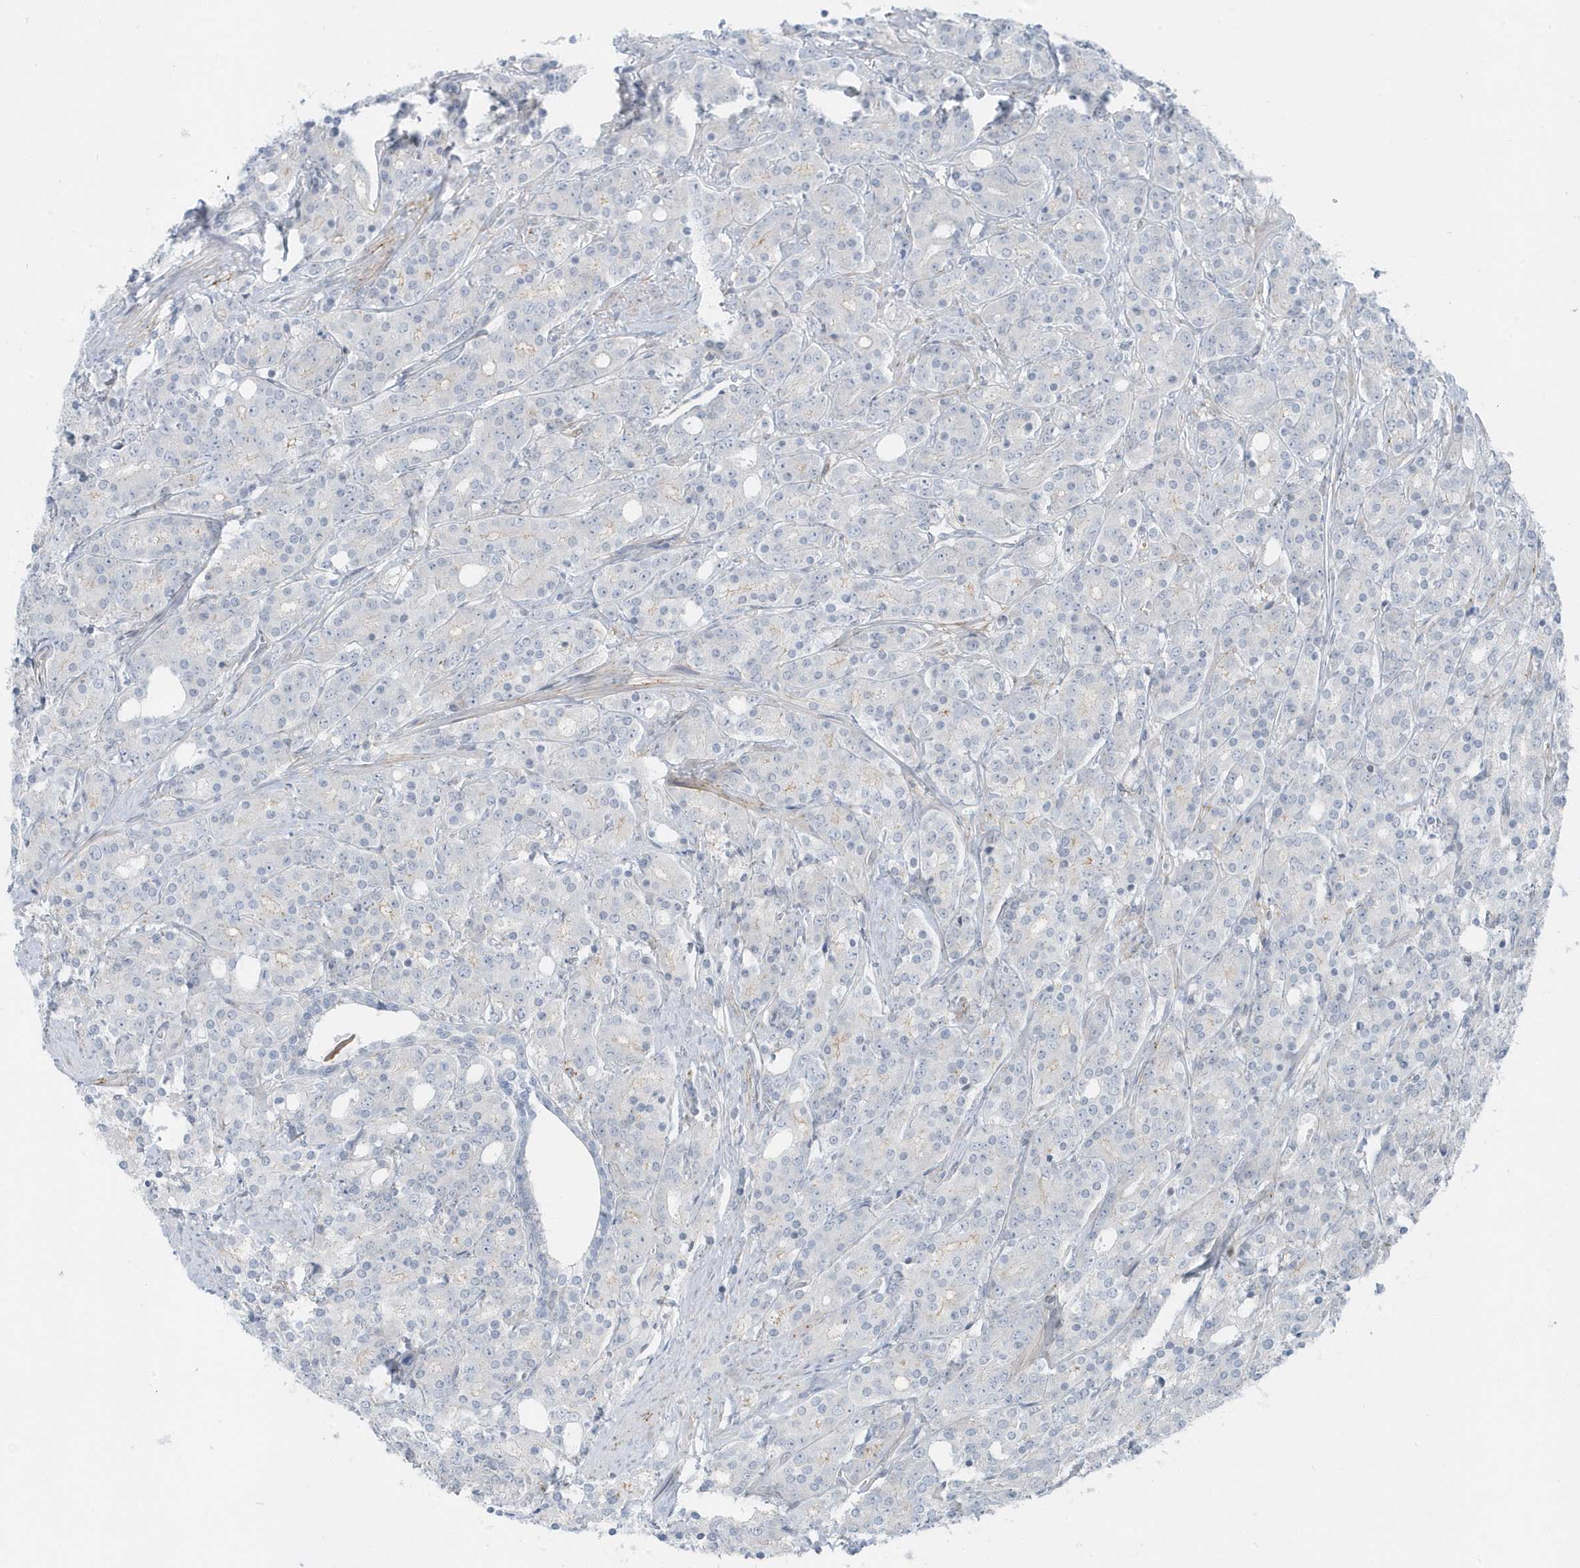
{"staining": {"intensity": "negative", "quantity": "none", "location": "none"}, "tissue": "prostate cancer", "cell_type": "Tumor cells", "image_type": "cancer", "snomed": [{"axis": "morphology", "description": "Adenocarcinoma, High grade"}, {"axis": "topography", "description": "Prostate"}], "caption": "This is an immunohistochemistry (IHC) micrograph of prostate adenocarcinoma (high-grade). There is no positivity in tumor cells.", "gene": "CACNB2", "patient": {"sex": "male", "age": 62}}